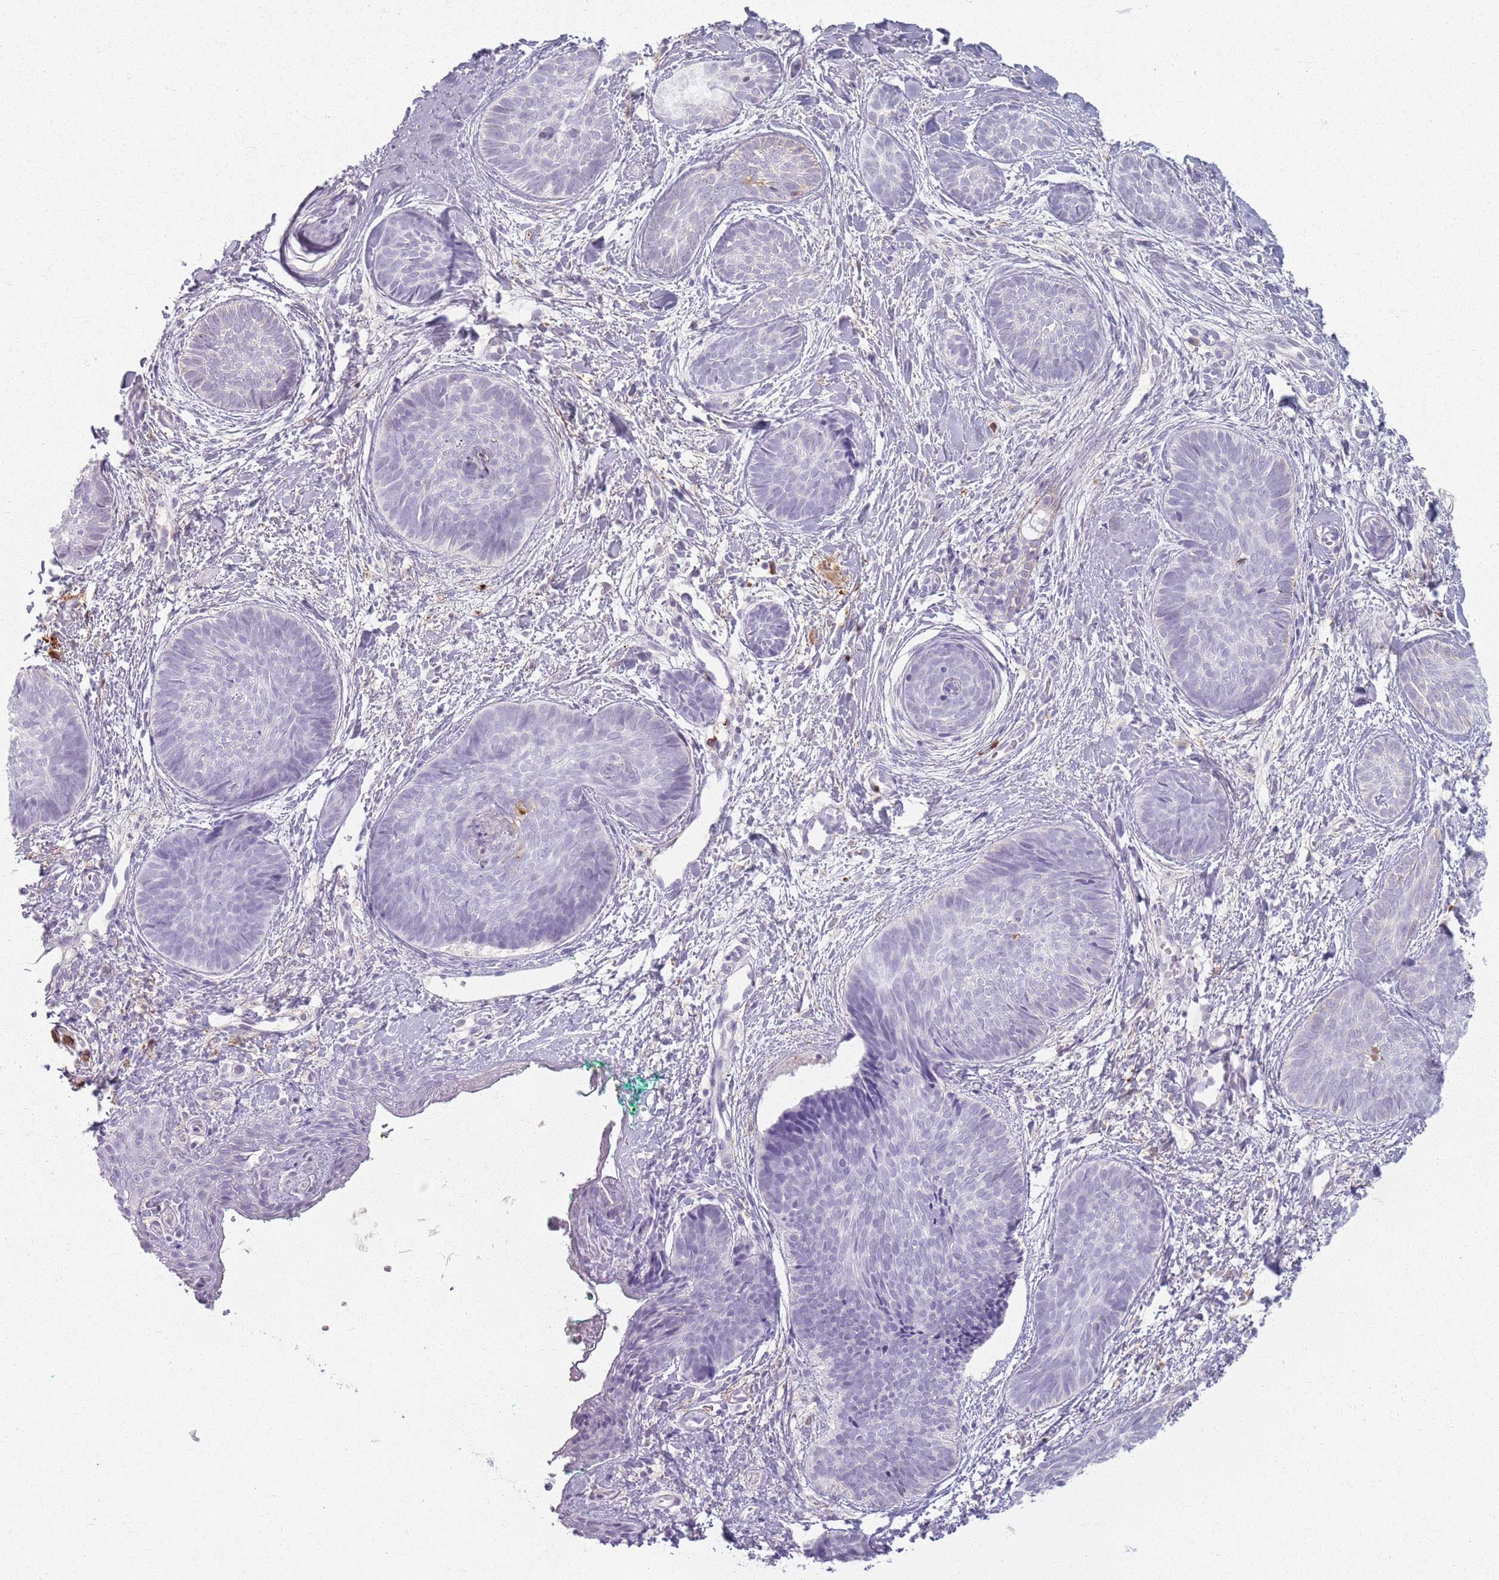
{"staining": {"intensity": "negative", "quantity": "none", "location": "none"}, "tissue": "skin cancer", "cell_type": "Tumor cells", "image_type": "cancer", "snomed": [{"axis": "morphology", "description": "Basal cell carcinoma"}, {"axis": "topography", "description": "Skin"}], "caption": "Tumor cells show no significant positivity in skin cancer (basal cell carcinoma). (DAB immunohistochemistry (IHC) with hematoxylin counter stain).", "gene": "GDPGP1", "patient": {"sex": "female", "age": 81}}